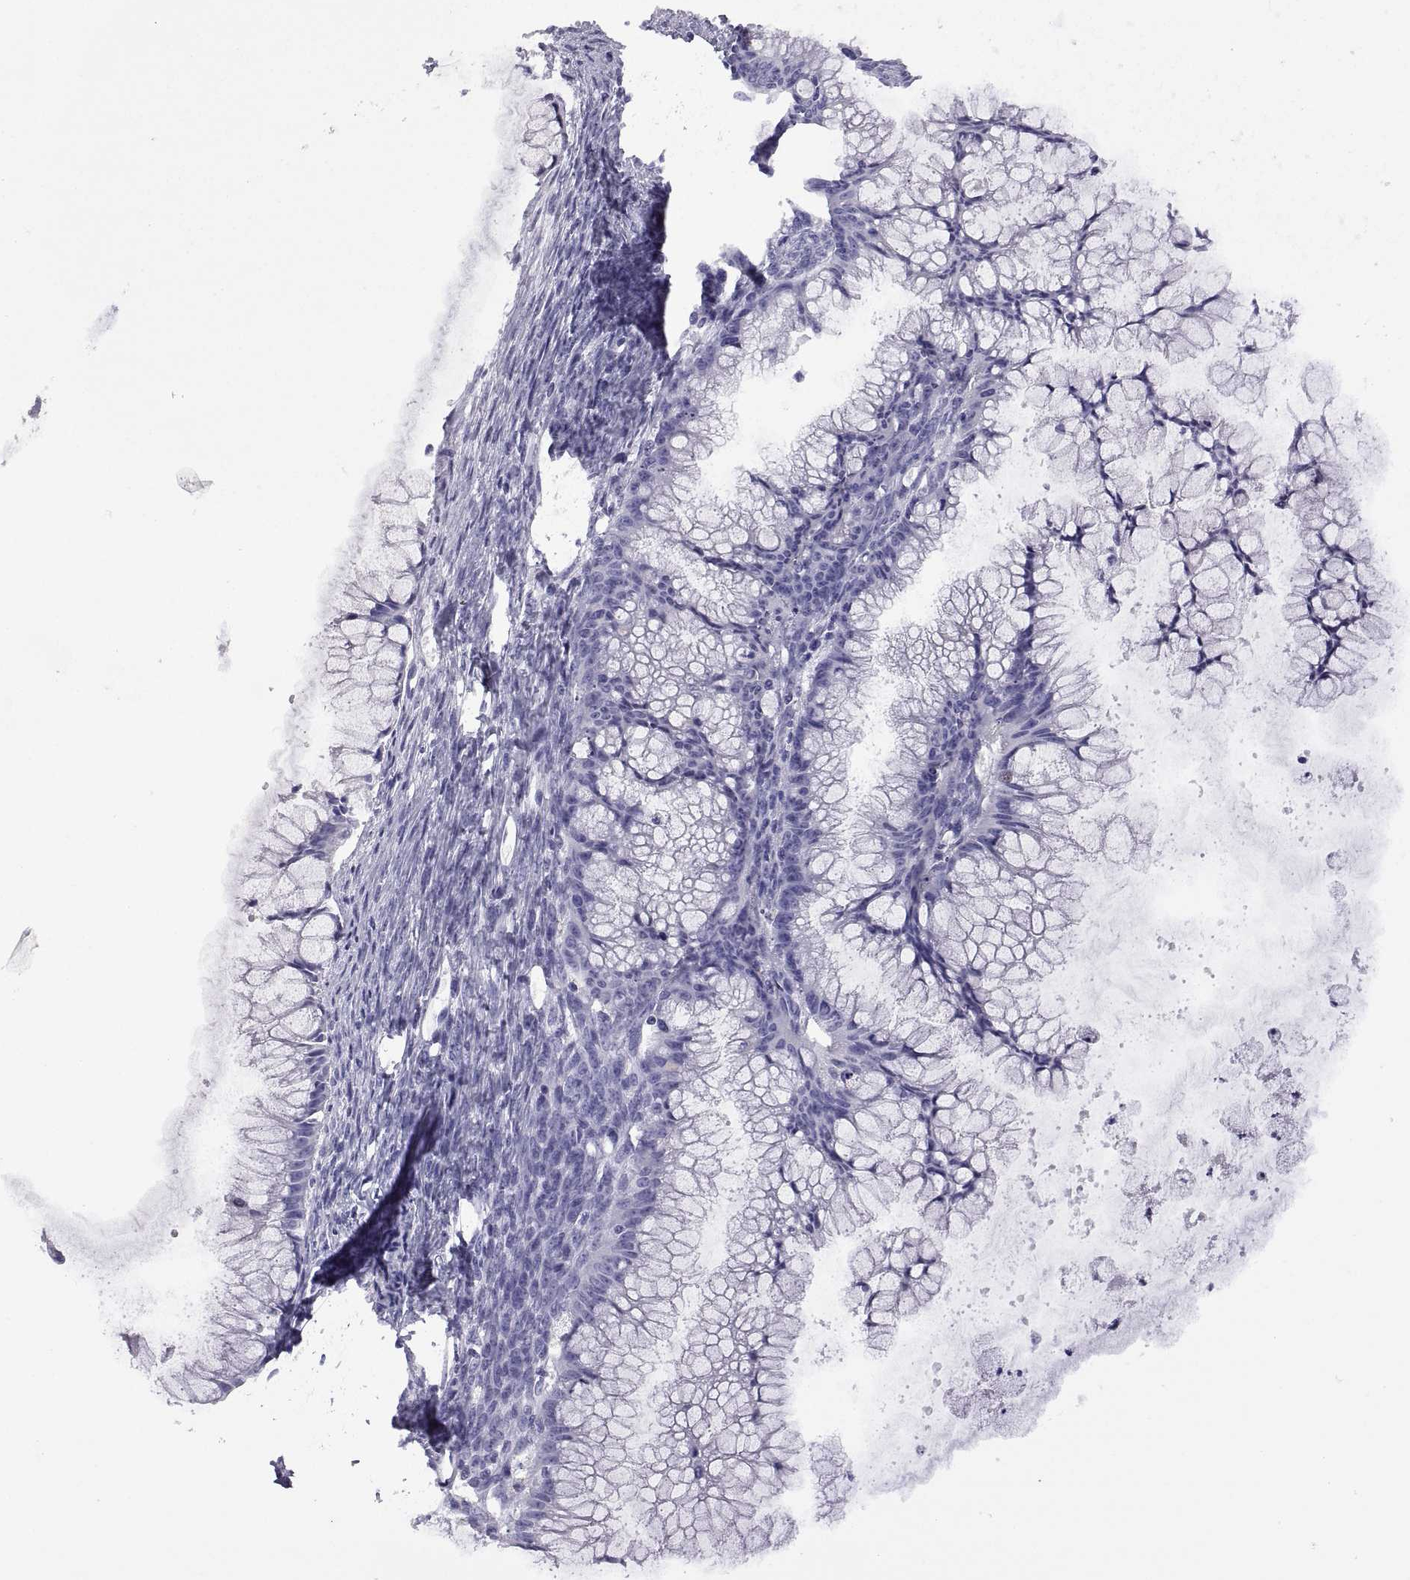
{"staining": {"intensity": "negative", "quantity": "none", "location": "none"}, "tissue": "ovarian cancer", "cell_type": "Tumor cells", "image_type": "cancer", "snomed": [{"axis": "morphology", "description": "Cystadenocarcinoma, mucinous, NOS"}, {"axis": "topography", "description": "Ovary"}], "caption": "Ovarian mucinous cystadenocarcinoma stained for a protein using IHC shows no staining tumor cells.", "gene": "VSX2", "patient": {"sex": "female", "age": 41}}